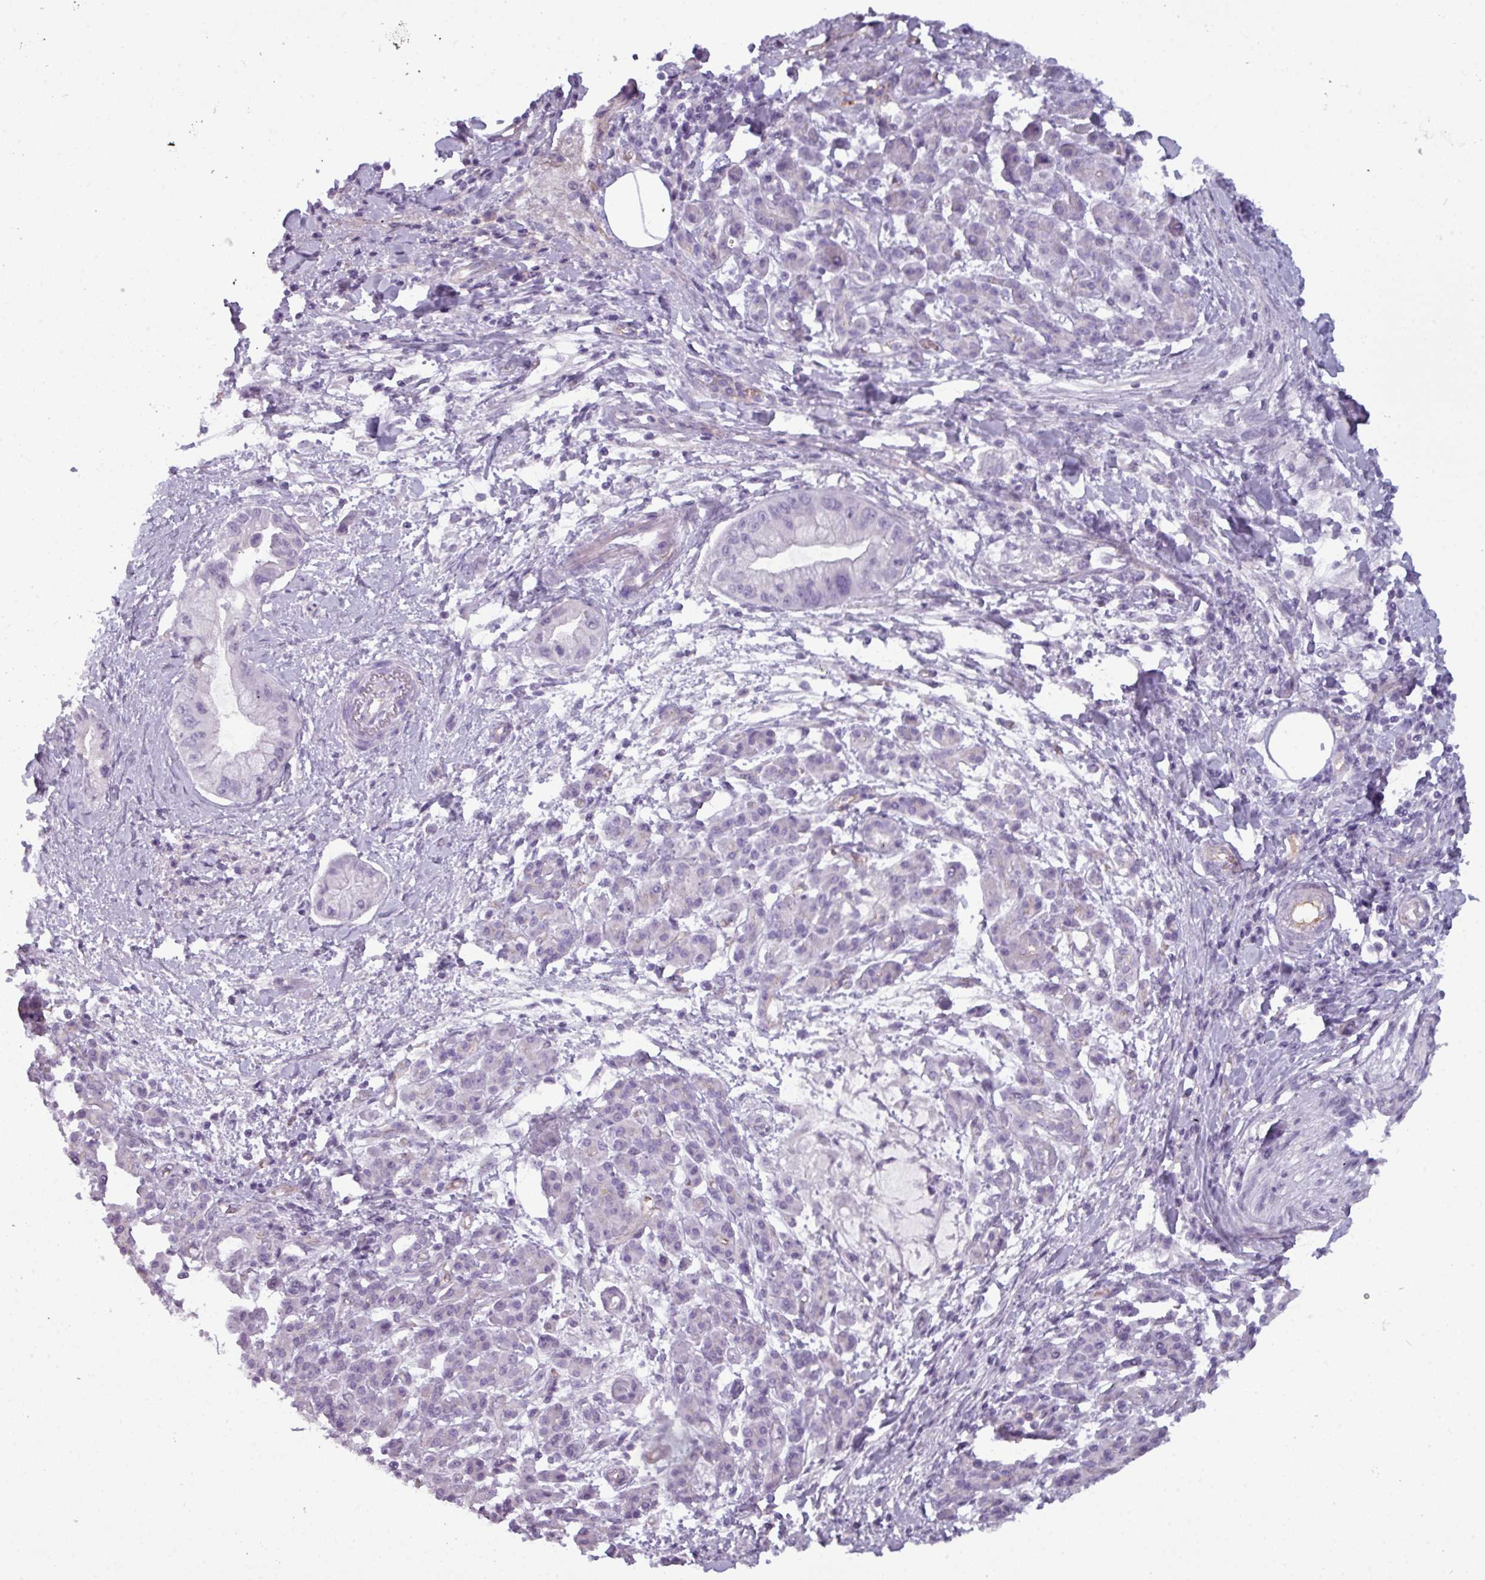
{"staining": {"intensity": "negative", "quantity": "none", "location": "none"}, "tissue": "pancreatic cancer", "cell_type": "Tumor cells", "image_type": "cancer", "snomed": [{"axis": "morphology", "description": "Adenocarcinoma, NOS"}, {"axis": "topography", "description": "Pancreas"}], "caption": "Immunohistochemistry (IHC) histopathology image of neoplastic tissue: pancreatic cancer (adenocarcinoma) stained with DAB (3,3'-diaminobenzidine) displays no significant protein expression in tumor cells.", "gene": "AREL1", "patient": {"sex": "male", "age": 48}}